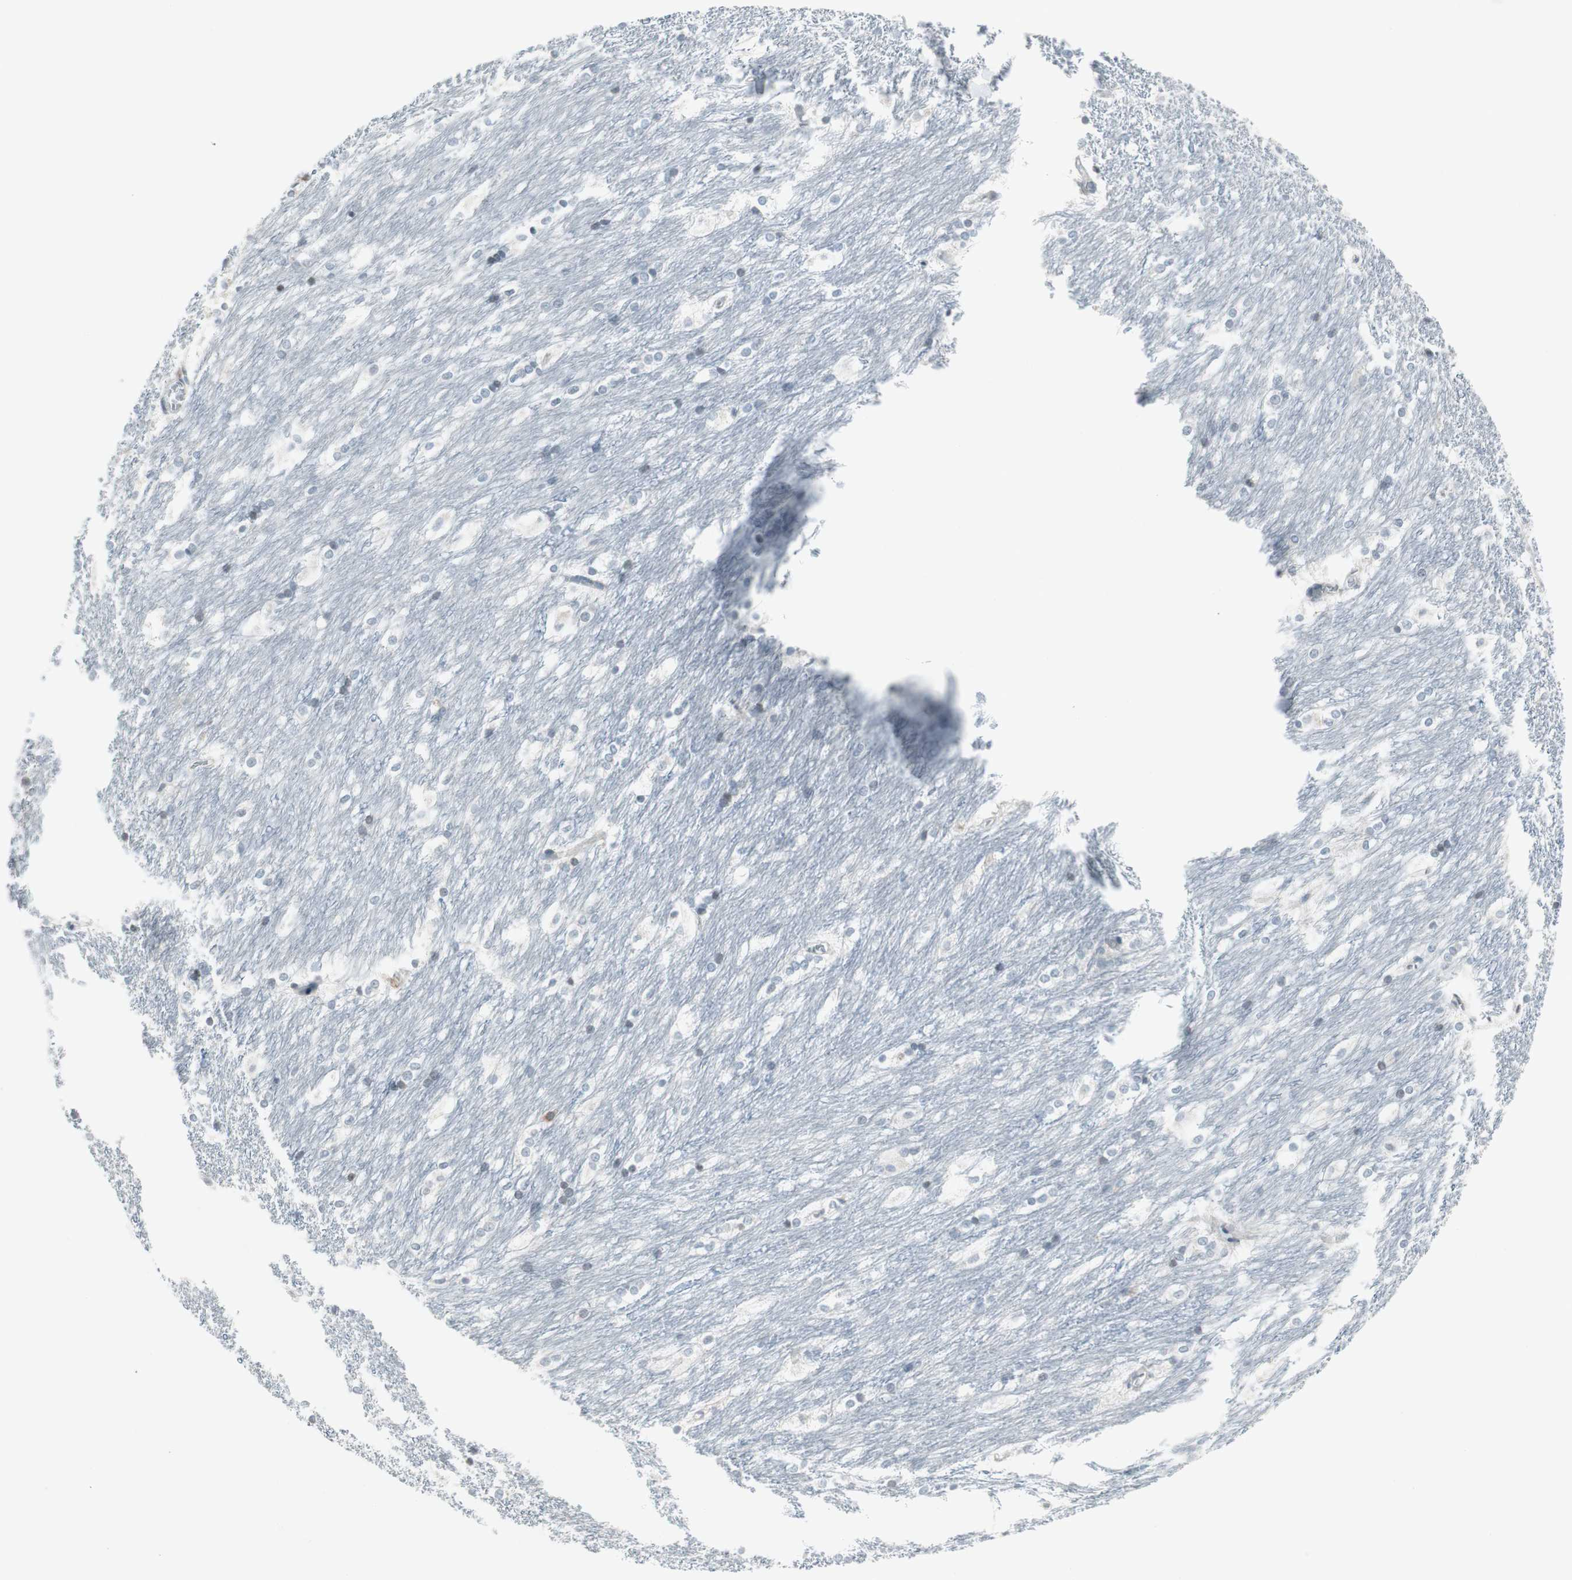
{"staining": {"intensity": "negative", "quantity": "none", "location": "none"}, "tissue": "caudate", "cell_type": "Glial cells", "image_type": "normal", "snomed": [{"axis": "morphology", "description": "Normal tissue, NOS"}, {"axis": "topography", "description": "Lateral ventricle wall"}], "caption": "The image shows no significant positivity in glial cells of caudate. (Brightfield microscopy of DAB immunohistochemistry at high magnification).", "gene": "ARG2", "patient": {"sex": "female", "age": 19}}